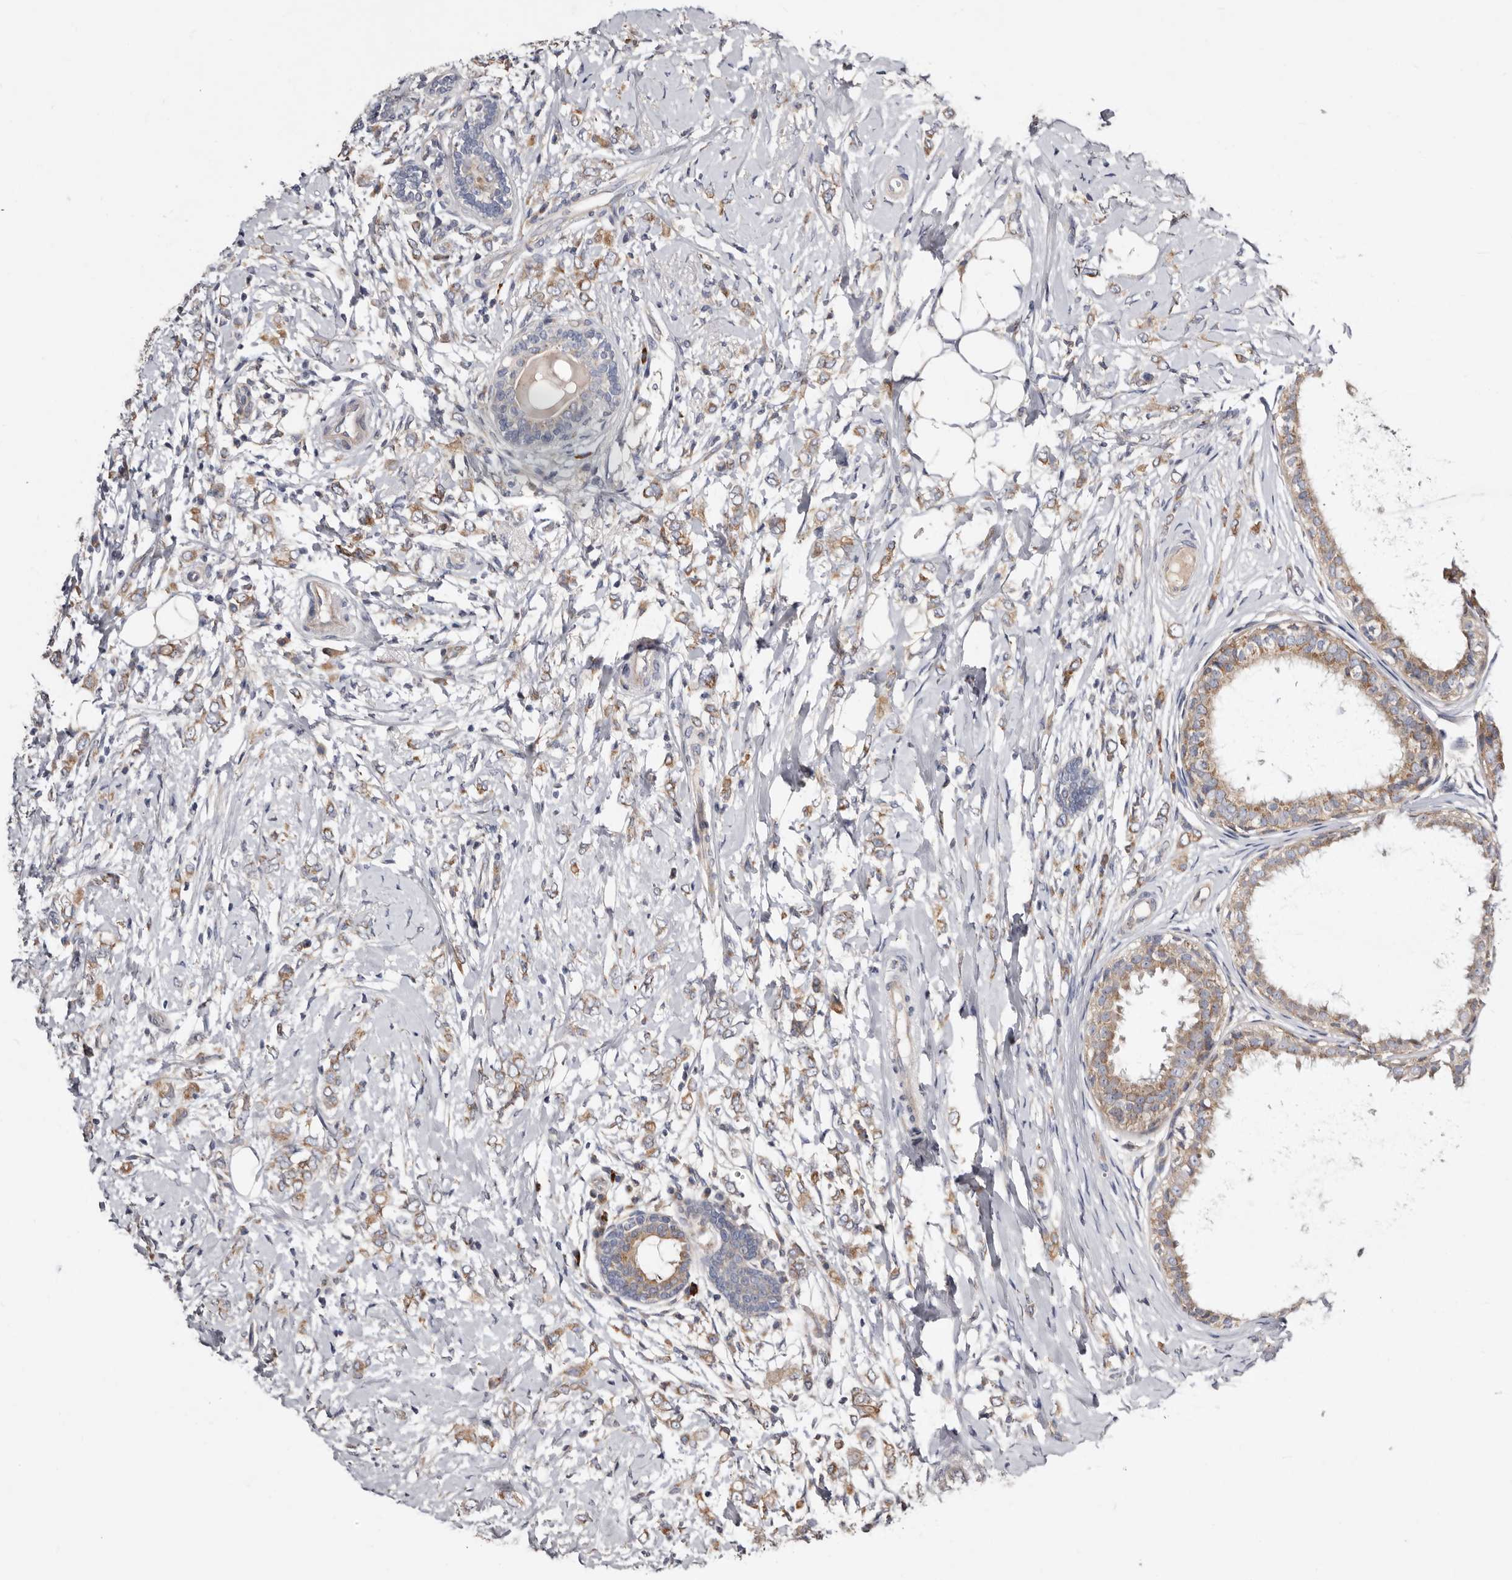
{"staining": {"intensity": "moderate", "quantity": ">75%", "location": "cytoplasmic/membranous"}, "tissue": "breast cancer", "cell_type": "Tumor cells", "image_type": "cancer", "snomed": [{"axis": "morphology", "description": "Normal tissue, NOS"}, {"axis": "morphology", "description": "Lobular carcinoma"}, {"axis": "topography", "description": "Breast"}], "caption": "Human lobular carcinoma (breast) stained with a brown dye displays moderate cytoplasmic/membranous positive expression in about >75% of tumor cells.", "gene": "ASIC5", "patient": {"sex": "female", "age": 47}}